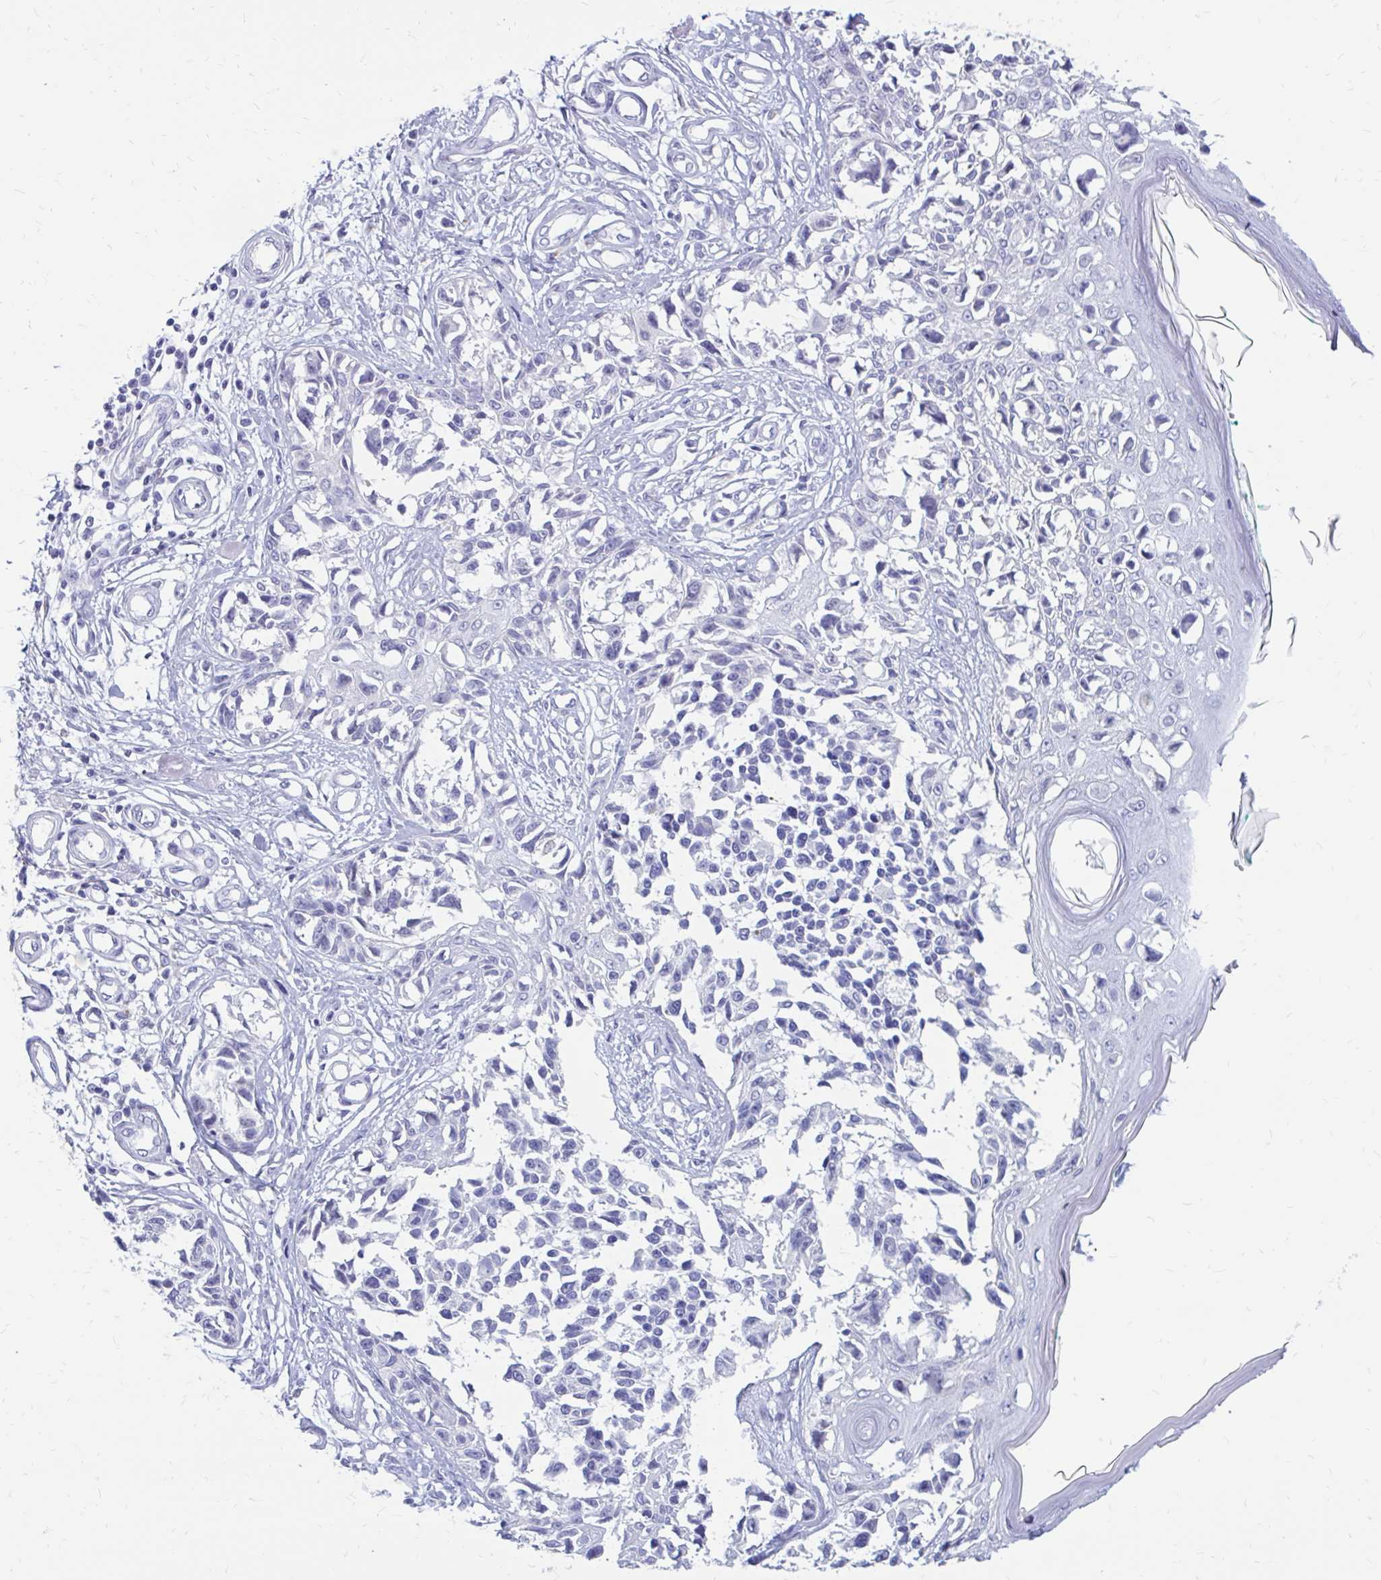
{"staining": {"intensity": "negative", "quantity": "none", "location": "none"}, "tissue": "melanoma", "cell_type": "Tumor cells", "image_type": "cancer", "snomed": [{"axis": "morphology", "description": "Malignant melanoma, NOS"}, {"axis": "topography", "description": "Skin"}], "caption": "DAB (3,3'-diaminobenzidine) immunohistochemical staining of human melanoma displays no significant expression in tumor cells. (DAB (3,3'-diaminobenzidine) immunohistochemistry, high magnification).", "gene": "IGSF5", "patient": {"sex": "male", "age": 73}}